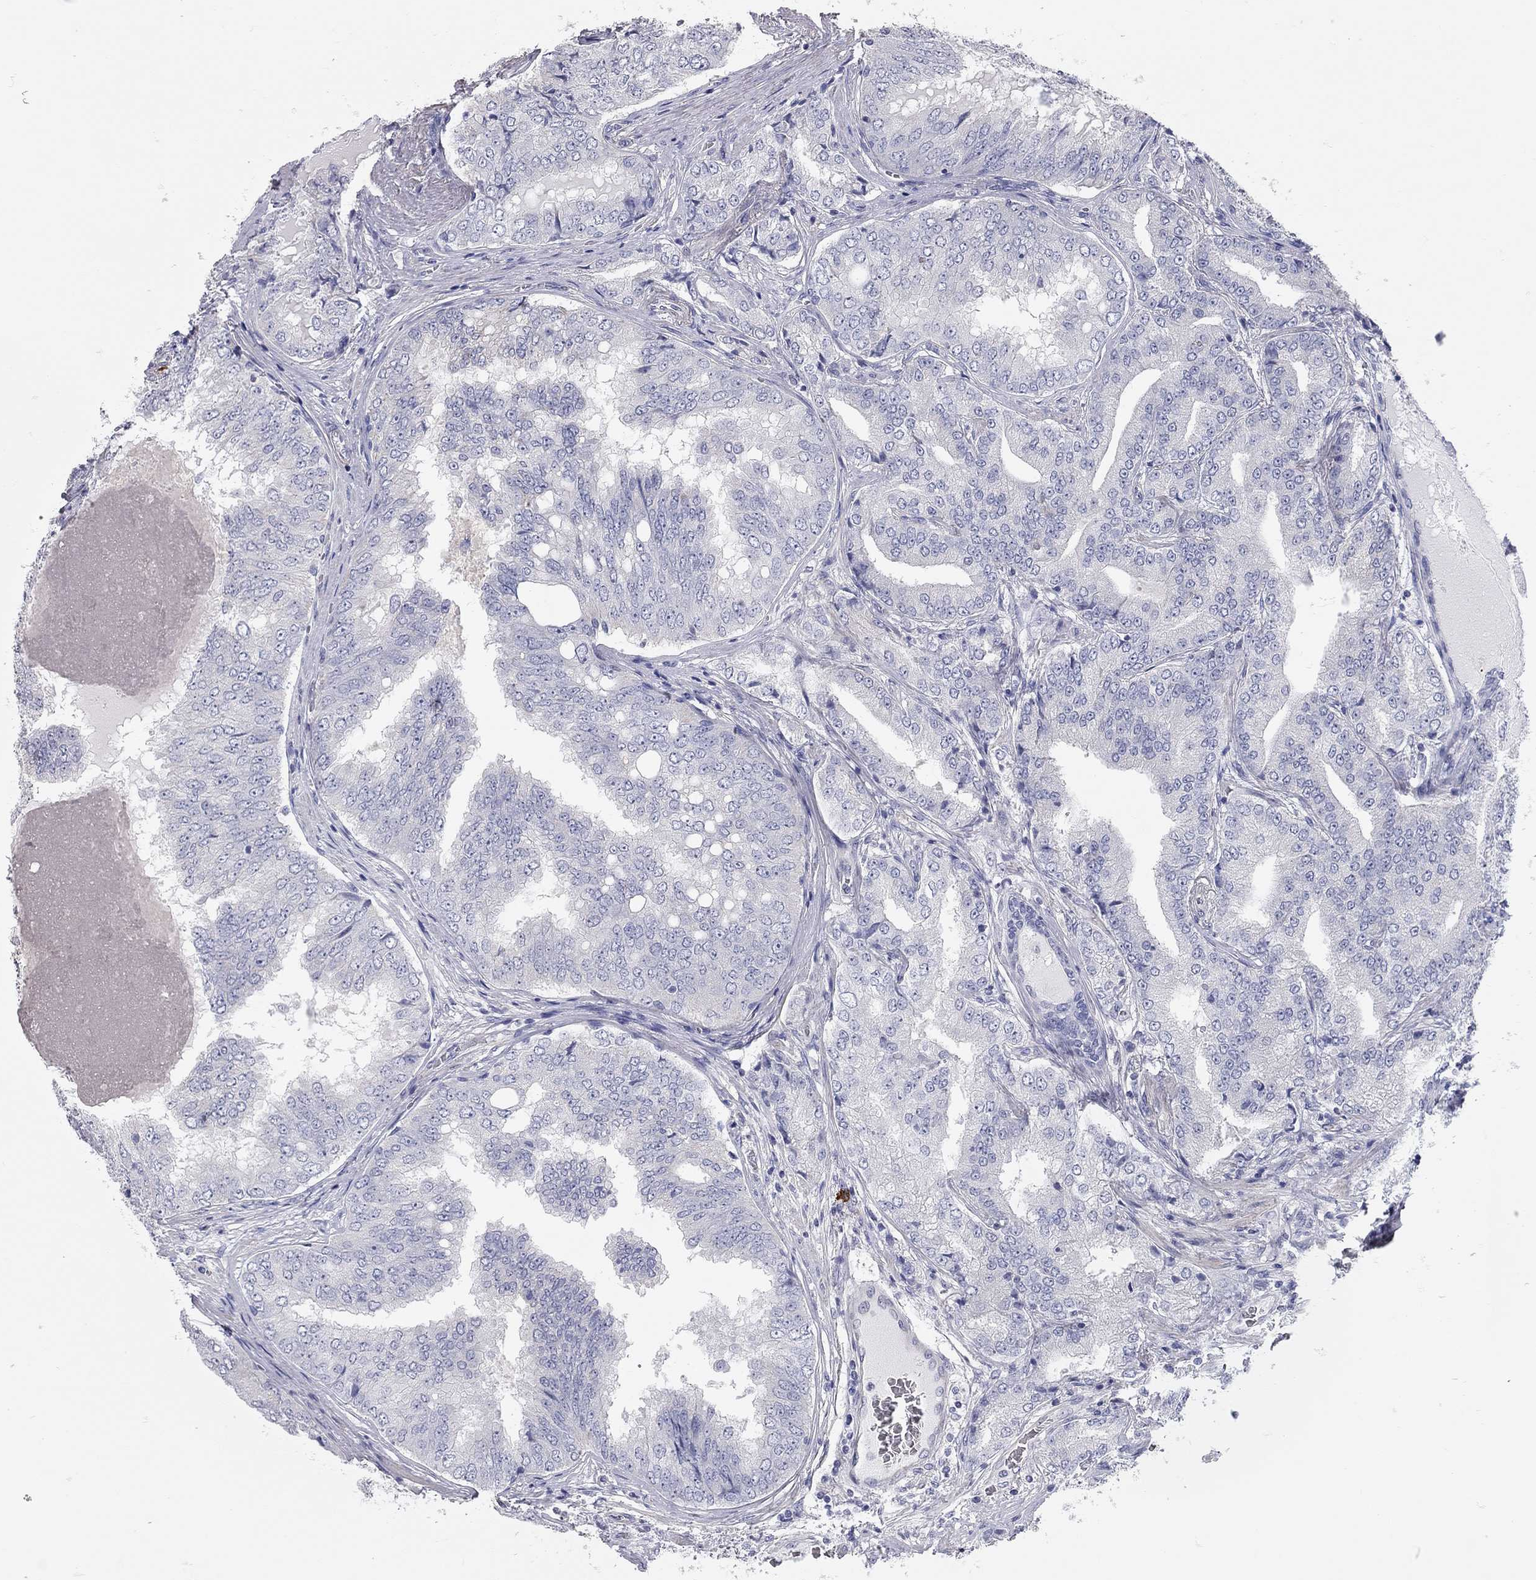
{"staining": {"intensity": "negative", "quantity": "none", "location": "none"}, "tissue": "prostate cancer", "cell_type": "Tumor cells", "image_type": "cancer", "snomed": [{"axis": "morphology", "description": "Adenocarcinoma, NOS"}, {"axis": "topography", "description": "Prostate"}], "caption": "An immunohistochemistry (IHC) histopathology image of prostate adenocarcinoma is shown. There is no staining in tumor cells of prostate adenocarcinoma.", "gene": "C10orf90", "patient": {"sex": "male", "age": 65}}